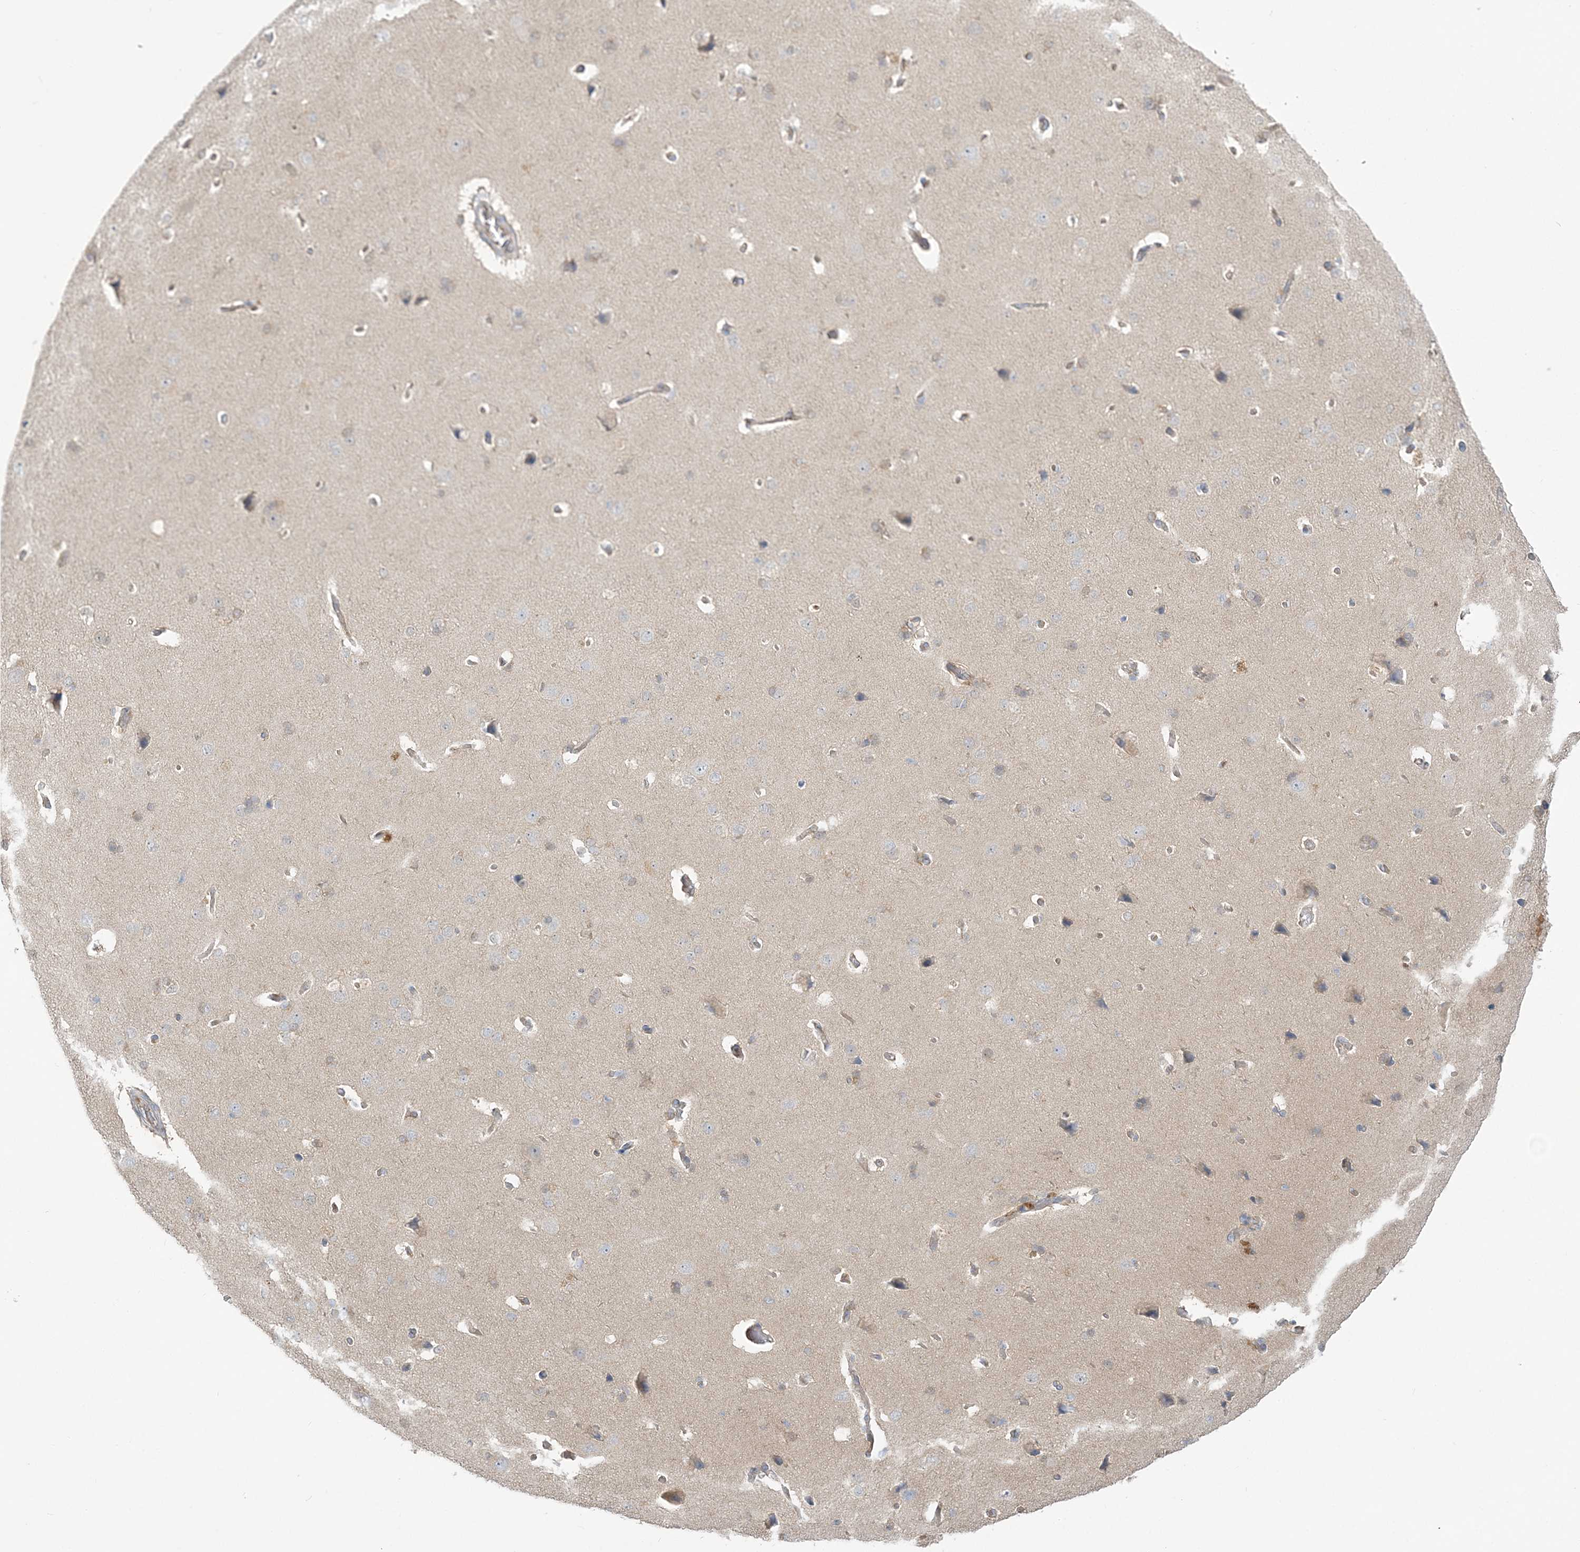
{"staining": {"intensity": "negative", "quantity": "none", "location": "none"}, "tissue": "cerebral cortex", "cell_type": "Endothelial cells", "image_type": "normal", "snomed": [{"axis": "morphology", "description": "Normal tissue, NOS"}, {"axis": "topography", "description": "Cerebral cortex"}], "caption": "Human cerebral cortex stained for a protein using IHC demonstrates no positivity in endothelial cells.", "gene": "INPP1", "patient": {"sex": "male", "age": 62}}